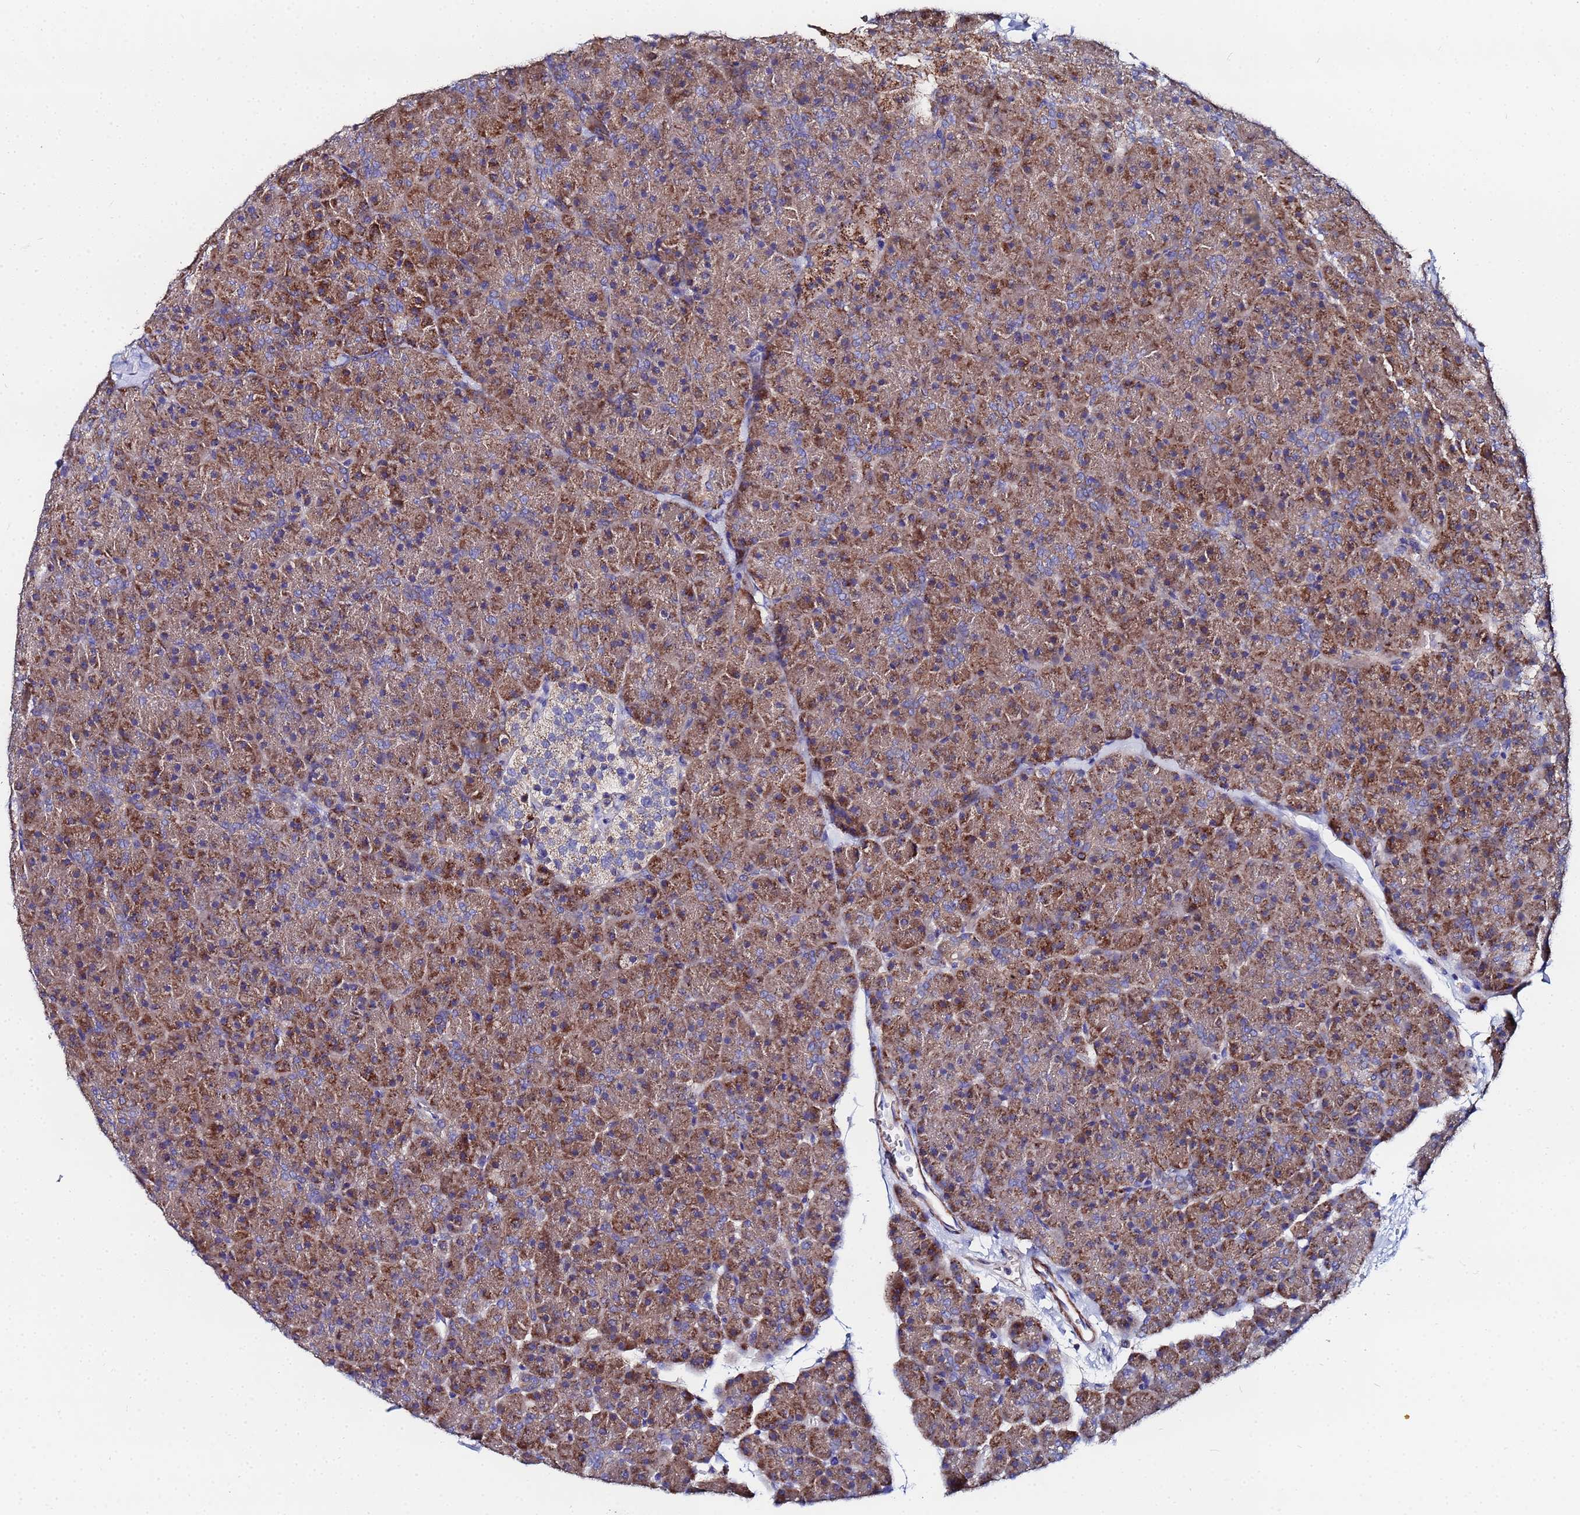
{"staining": {"intensity": "moderate", "quantity": ">75%", "location": "cytoplasmic/membranous"}, "tissue": "pancreas", "cell_type": "Exocrine glandular cells", "image_type": "normal", "snomed": [{"axis": "morphology", "description": "Normal tissue, NOS"}, {"axis": "topography", "description": "Pancreas"}], "caption": "DAB (3,3'-diaminobenzidine) immunohistochemical staining of unremarkable pancreas exhibits moderate cytoplasmic/membranous protein staining in approximately >75% of exocrine glandular cells.", "gene": "FAHD2A", "patient": {"sex": "male", "age": 36}}